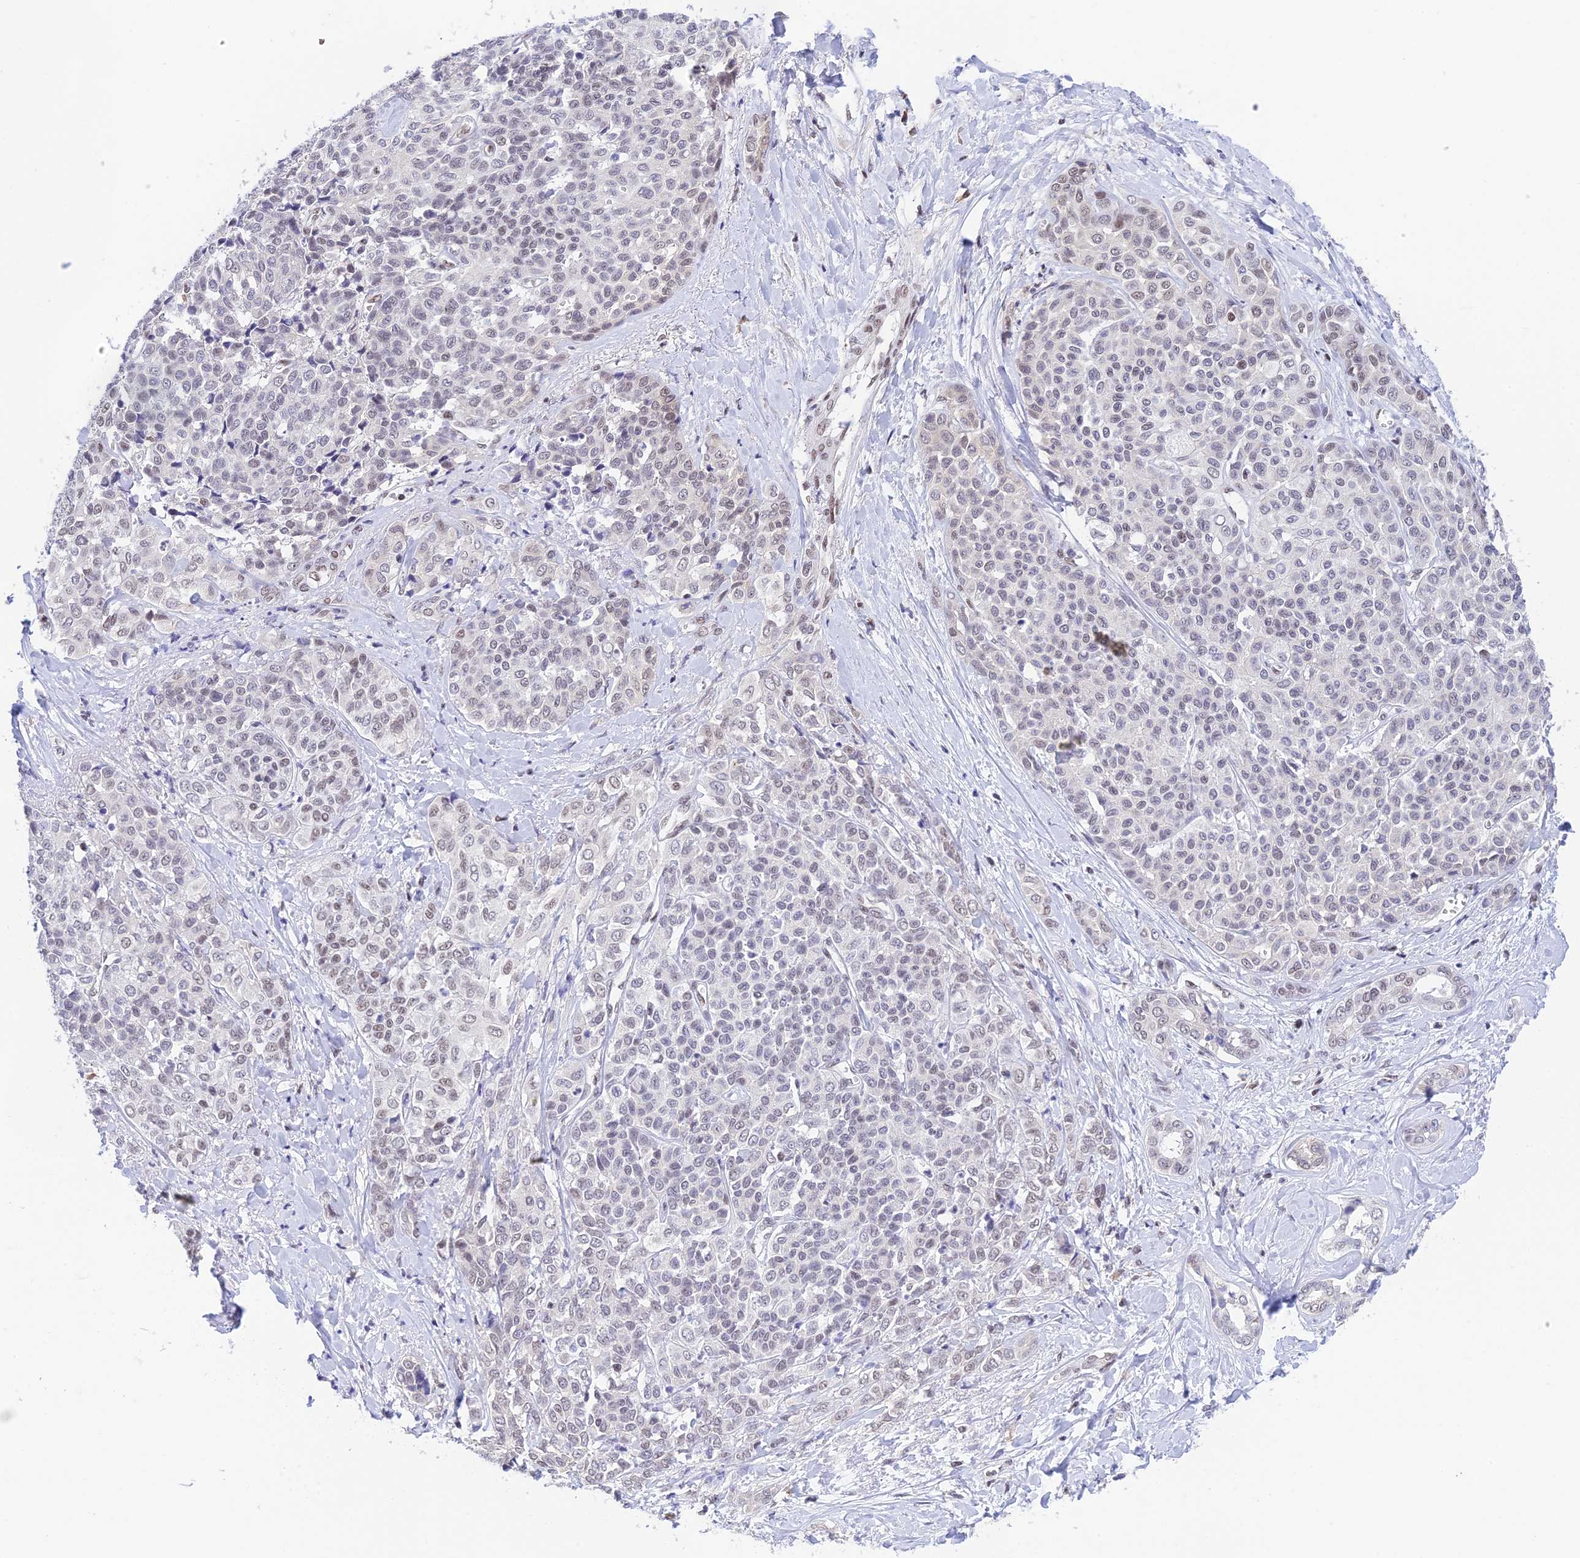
{"staining": {"intensity": "negative", "quantity": "none", "location": "none"}, "tissue": "liver cancer", "cell_type": "Tumor cells", "image_type": "cancer", "snomed": [{"axis": "morphology", "description": "Cholangiocarcinoma"}, {"axis": "topography", "description": "Liver"}], "caption": "The histopathology image demonstrates no significant positivity in tumor cells of liver cancer.", "gene": "THAP11", "patient": {"sex": "female", "age": 77}}